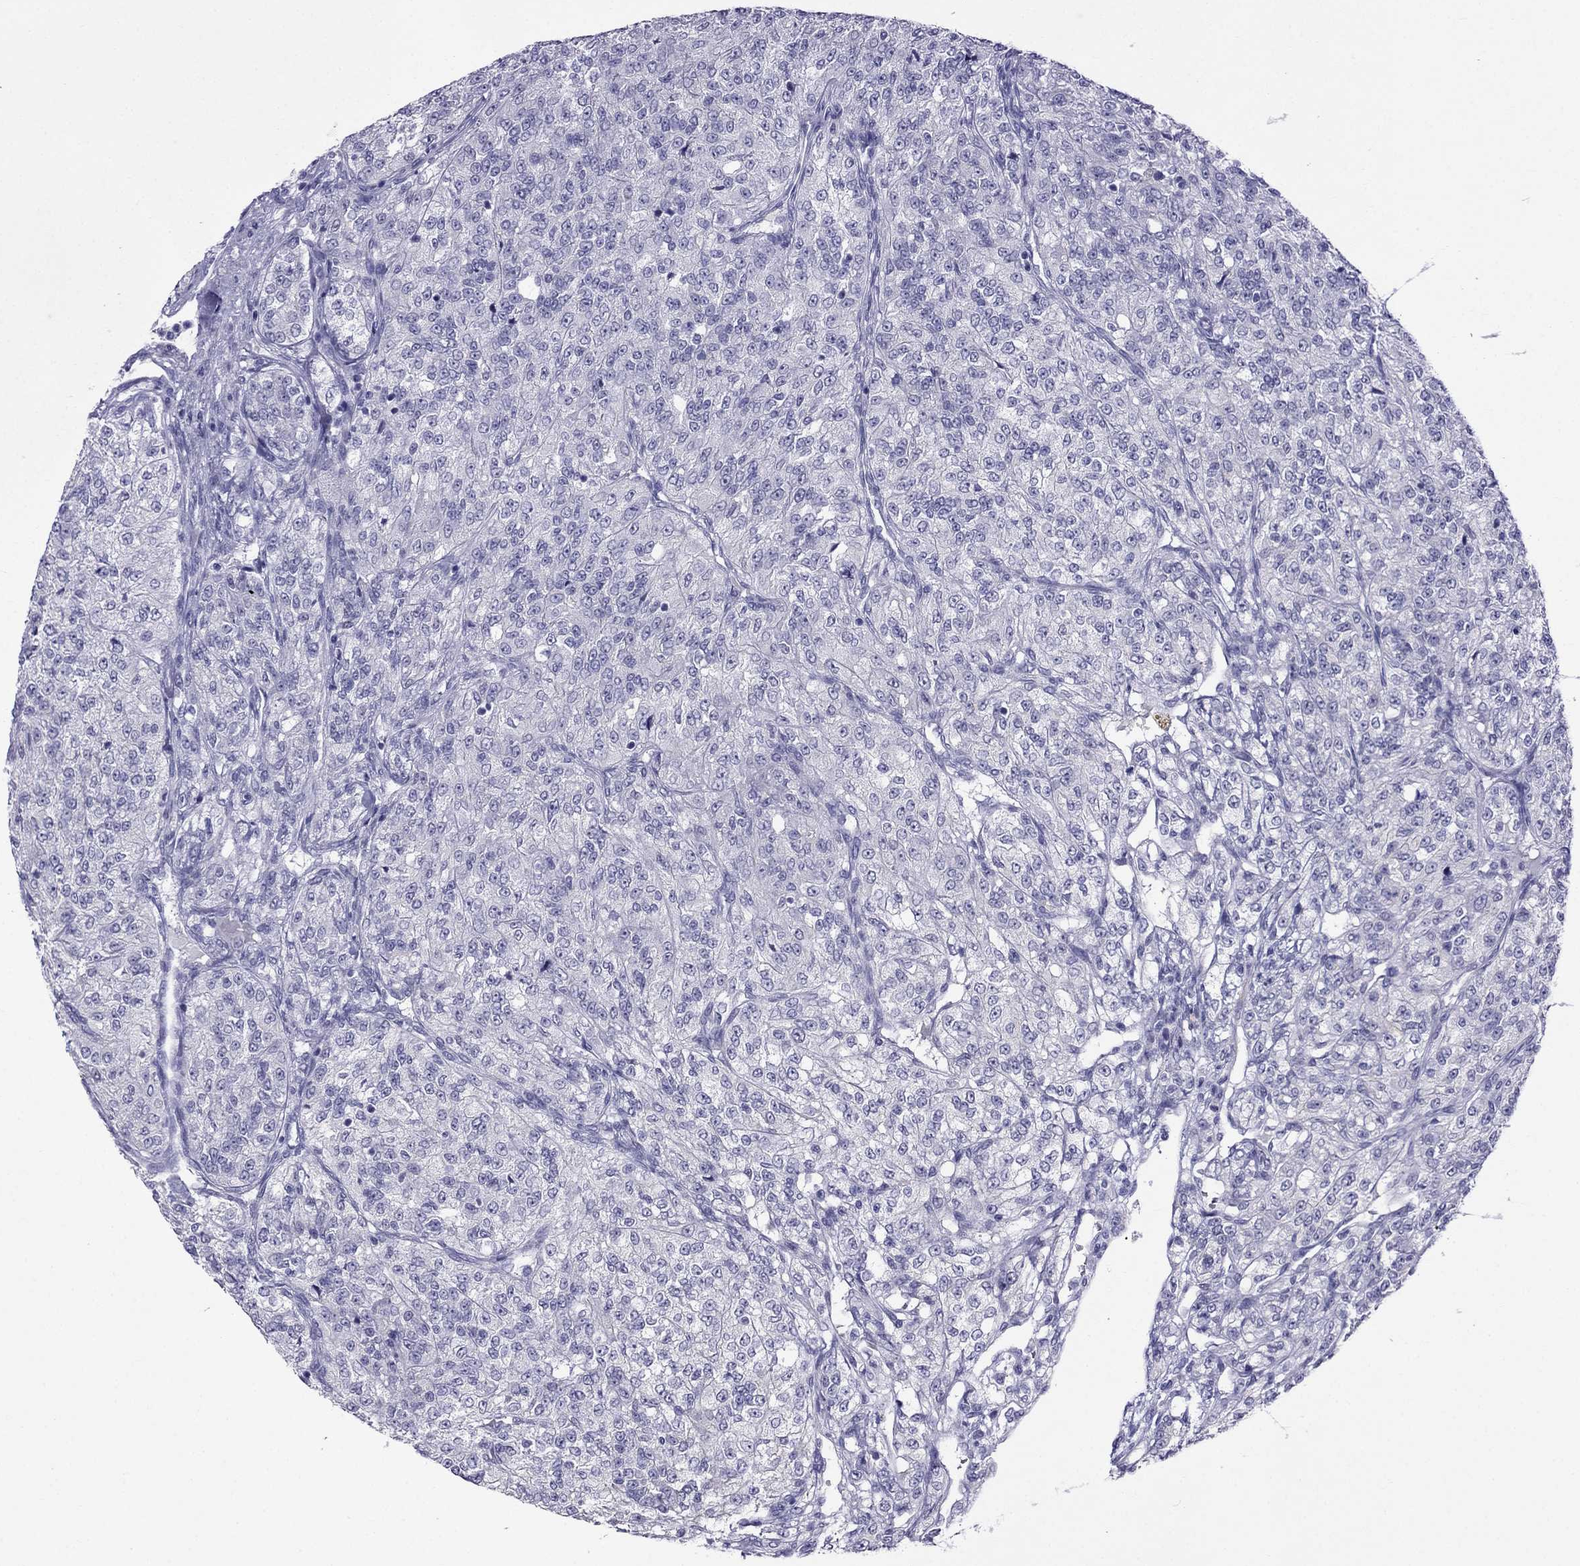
{"staining": {"intensity": "negative", "quantity": "none", "location": "none"}, "tissue": "renal cancer", "cell_type": "Tumor cells", "image_type": "cancer", "snomed": [{"axis": "morphology", "description": "Adenocarcinoma, NOS"}, {"axis": "topography", "description": "Kidney"}], "caption": "This is a micrograph of IHC staining of renal adenocarcinoma, which shows no positivity in tumor cells.", "gene": "MGP", "patient": {"sex": "female", "age": 63}}